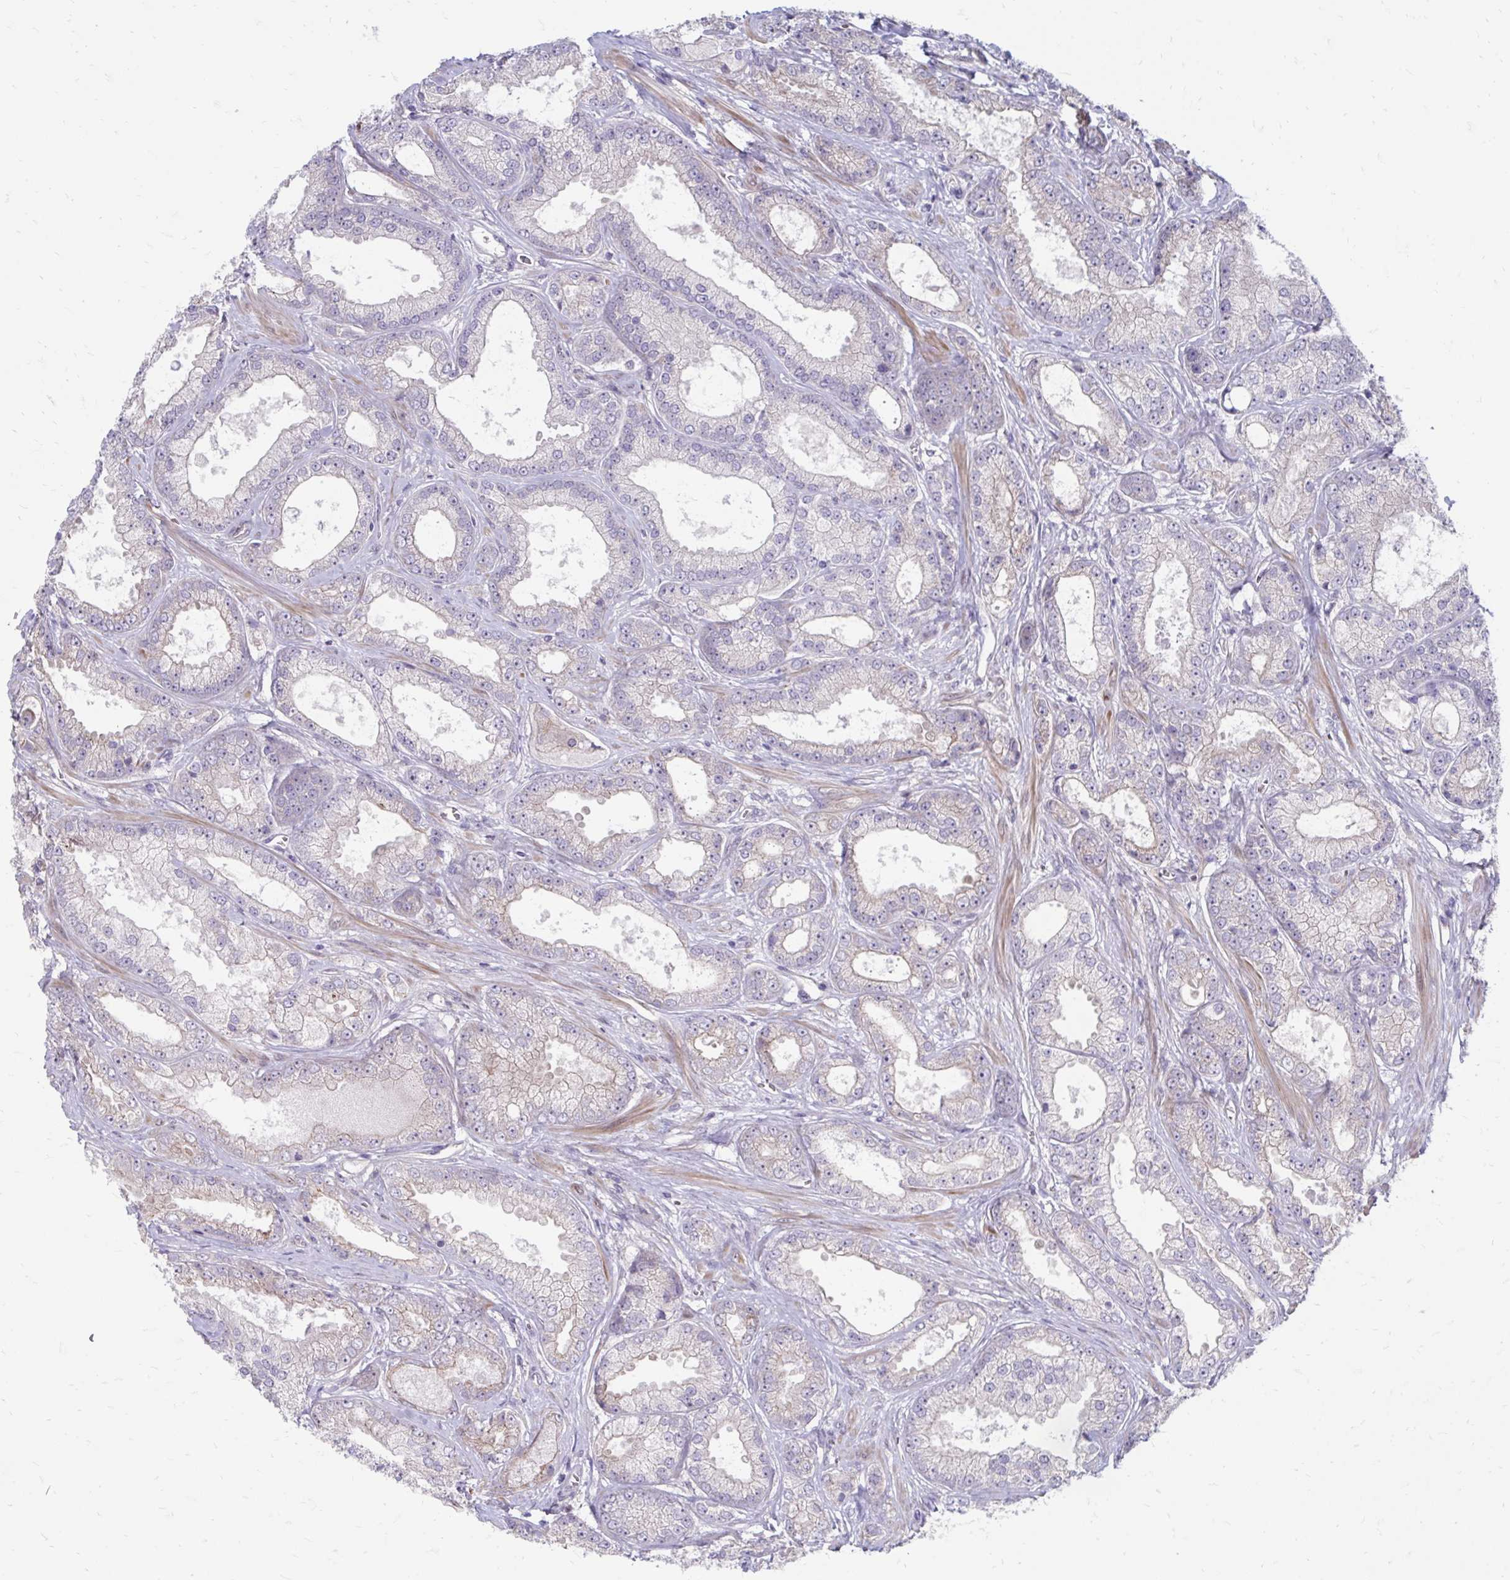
{"staining": {"intensity": "negative", "quantity": "none", "location": "none"}, "tissue": "prostate cancer", "cell_type": "Tumor cells", "image_type": "cancer", "snomed": [{"axis": "morphology", "description": "Adenocarcinoma, High grade"}, {"axis": "topography", "description": "Prostate"}], "caption": "Immunohistochemistry image of human prostate adenocarcinoma (high-grade) stained for a protein (brown), which exhibits no expression in tumor cells.", "gene": "ITPR2", "patient": {"sex": "male", "age": 67}}